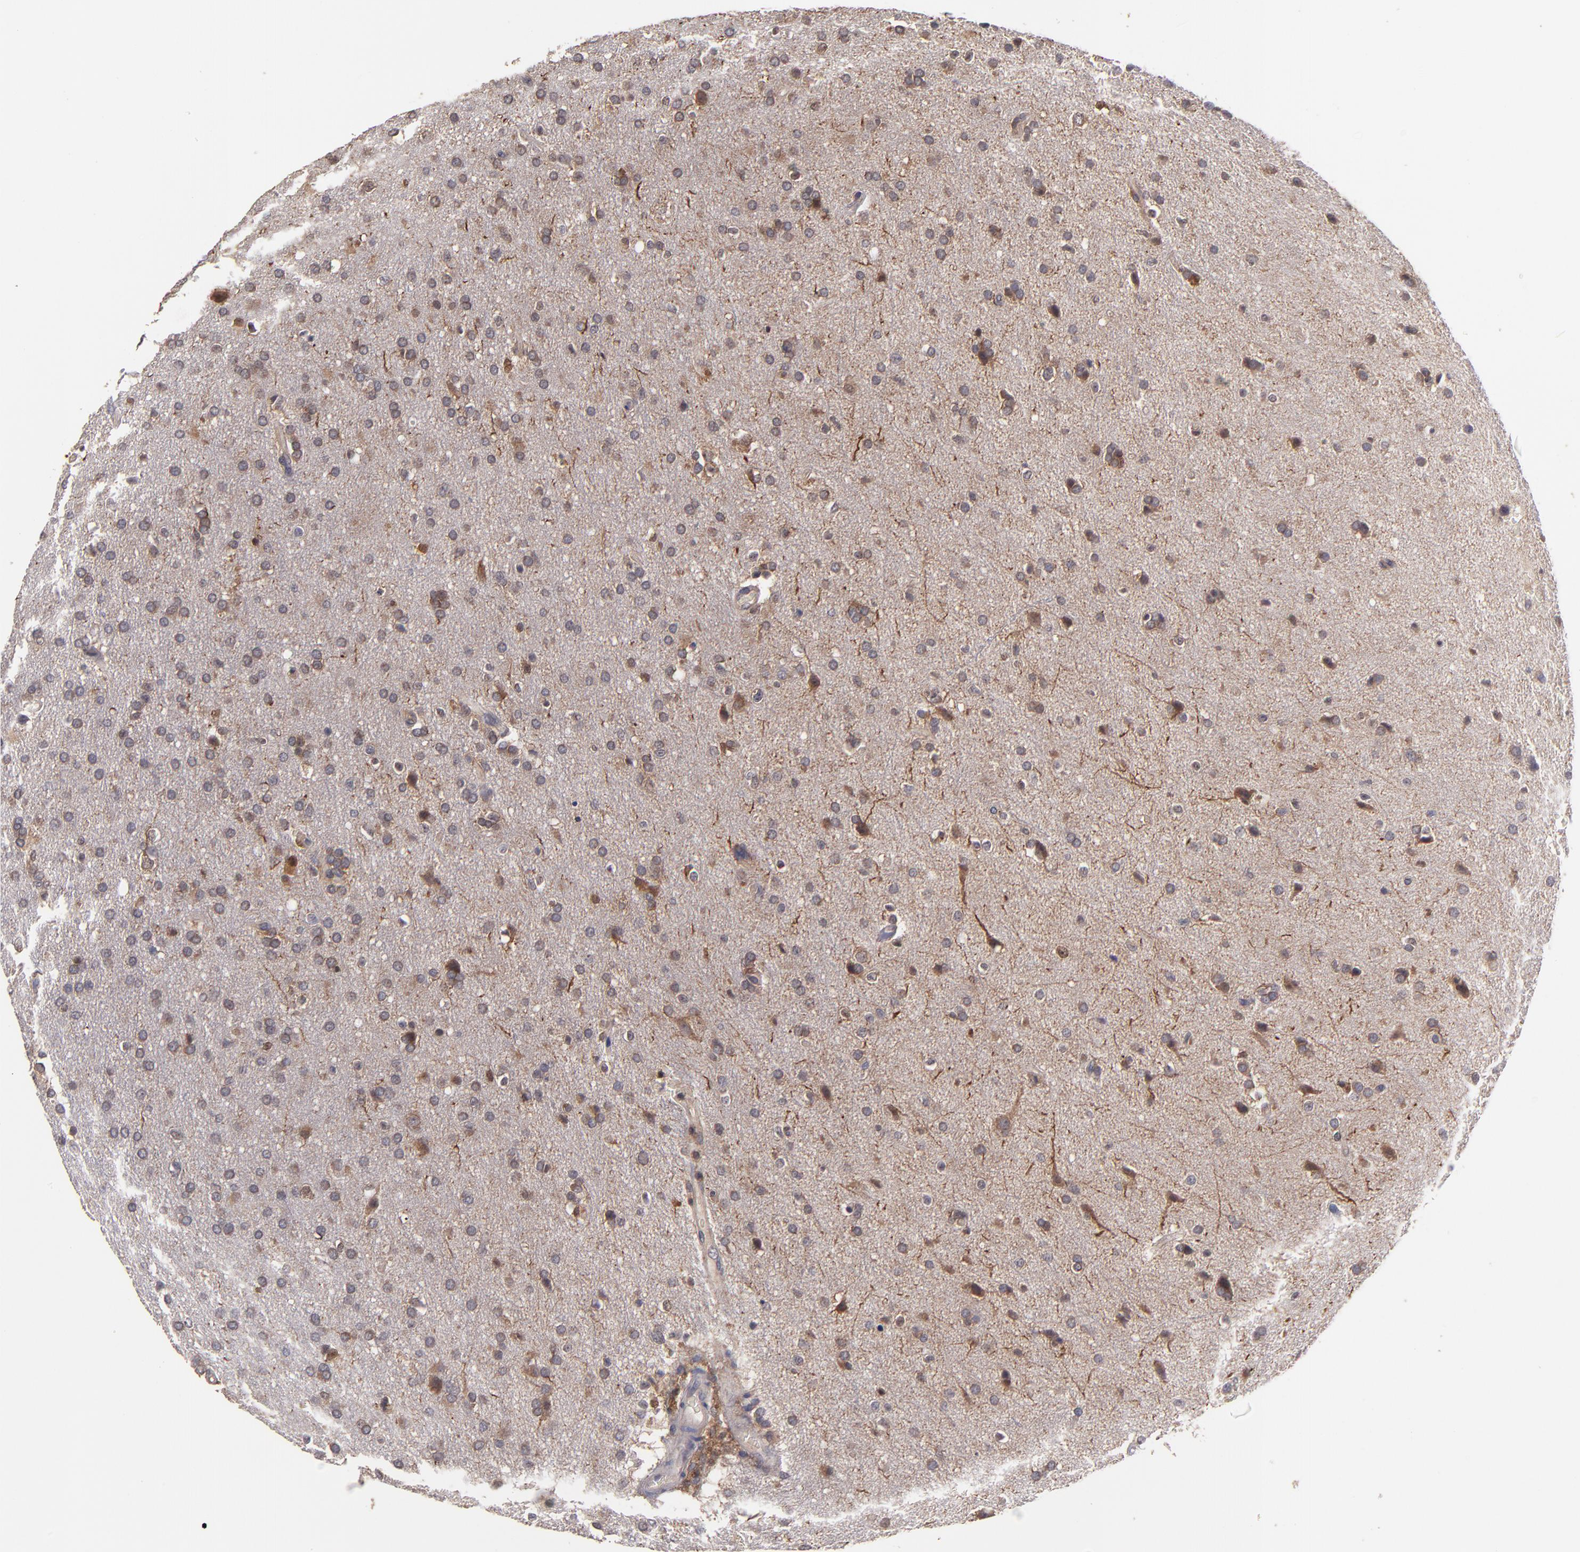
{"staining": {"intensity": "moderate", "quantity": ">75%", "location": "cytoplasmic/membranous"}, "tissue": "glioma", "cell_type": "Tumor cells", "image_type": "cancer", "snomed": [{"axis": "morphology", "description": "Glioma, malignant, High grade"}, {"axis": "topography", "description": "Brain"}], "caption": "Tumor cells exhibit medium levels of moderate cytoplasmic/membranous positivity in about >75% of cells in glioma. (Brightfield microscopy of DAB IHC at high magnification).", "gene": "NF2", "patient": {"sex": "male", "age": 33}}